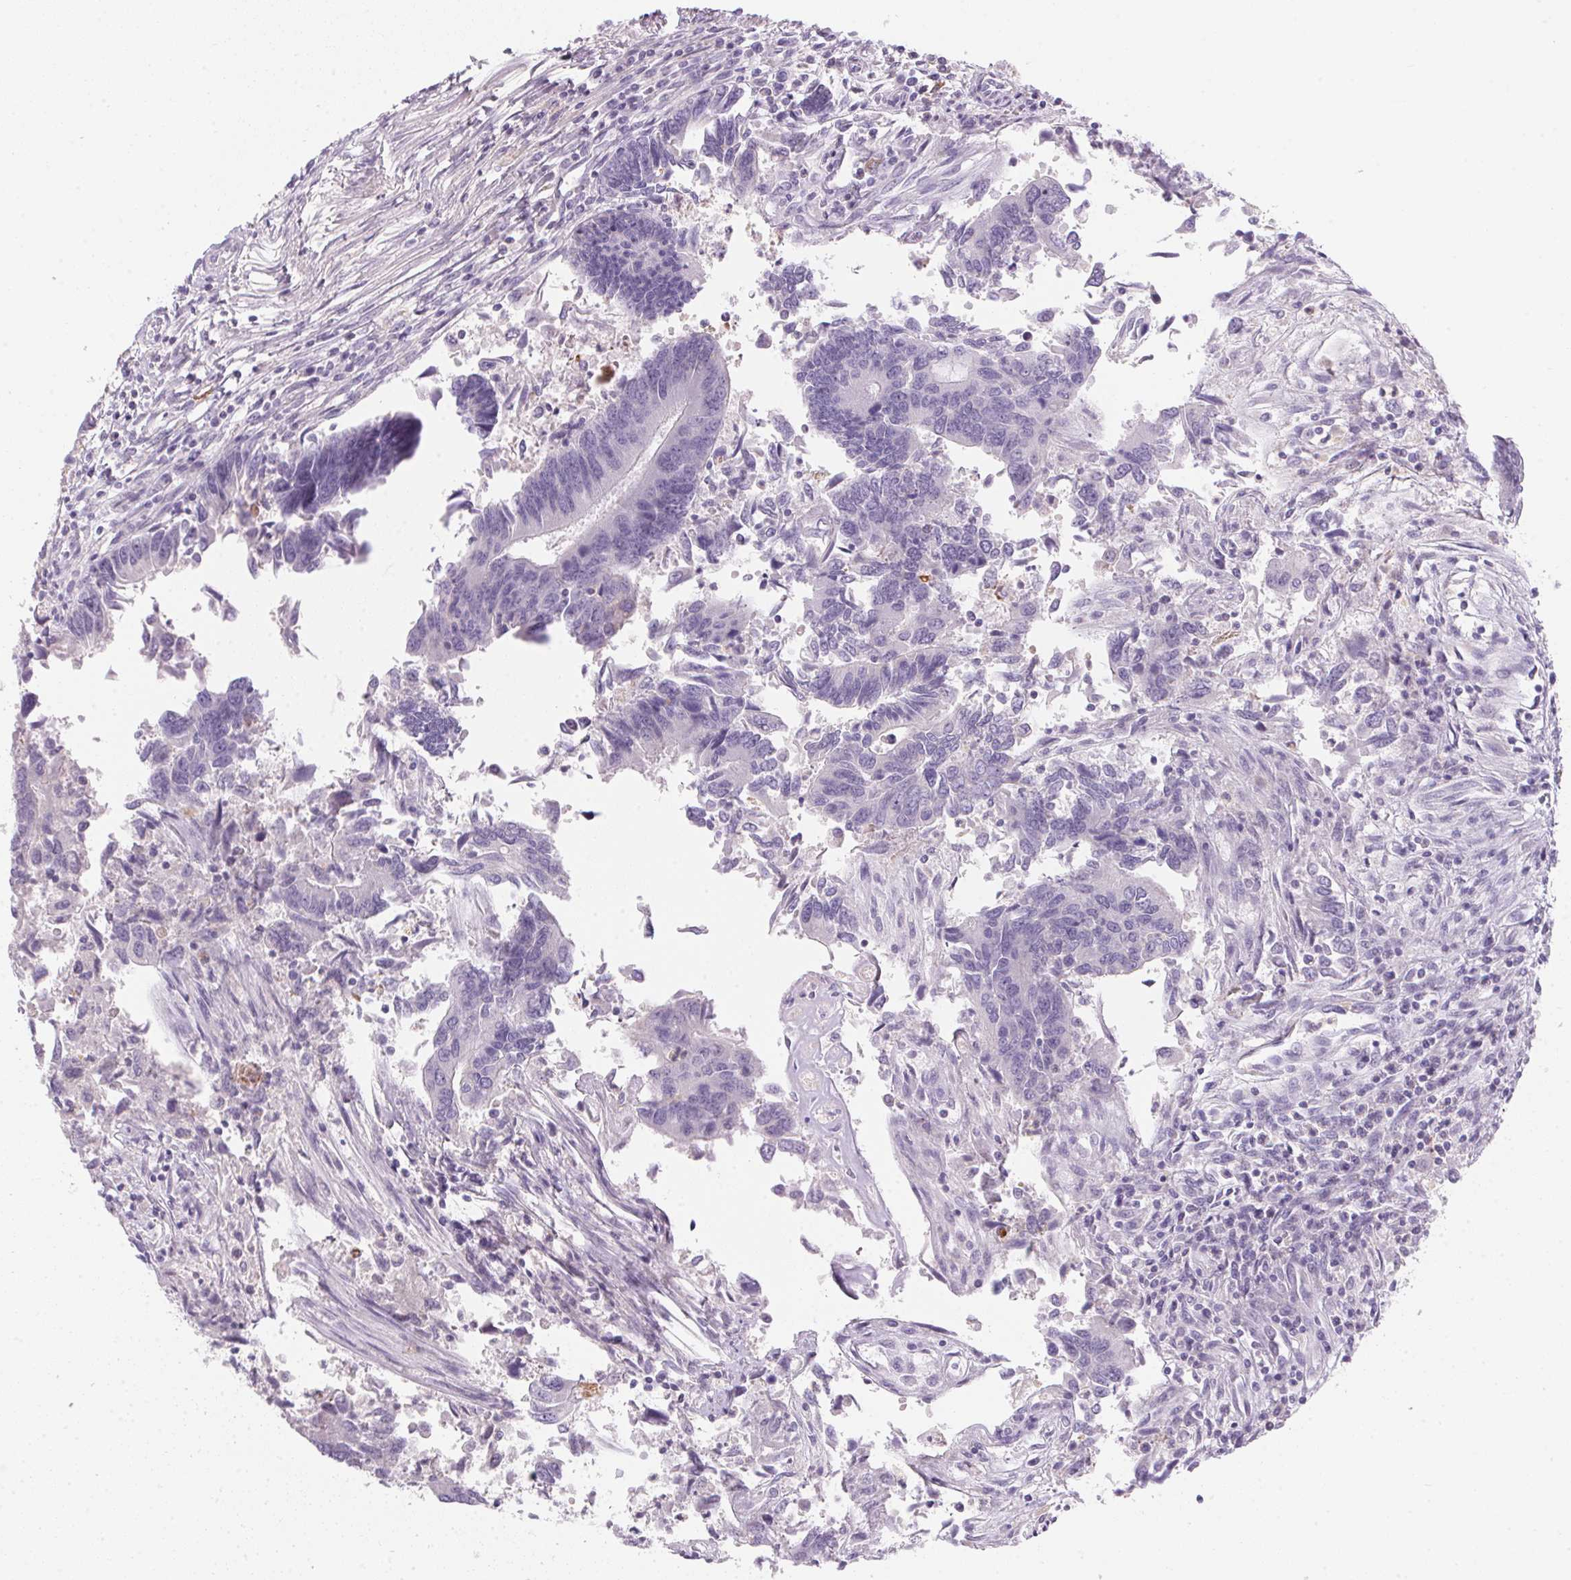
{"staining": {"intensity": "negative", "quantity": "none", "location": "none"}, "tissue": "colorectal cancer", "cell_type": "Tumor cells", "image_type": "cancer", "snomed": [{"axis": "morphology", "description": "Adenocarcinoma, NOS"}, {"axis": "topography", "description": "Colon"}], "caption": "Tumor cells show no significant protein staining in colorectal adenocarcinoma. Brightfield microscopy of IHC stained with DAB (3,3'-diaminobenzidine) (brown) and hematoxylin (blue), captured at high magnification.", "gene": "ECPAS", "patient": {"sex": "female", "age": 67}}